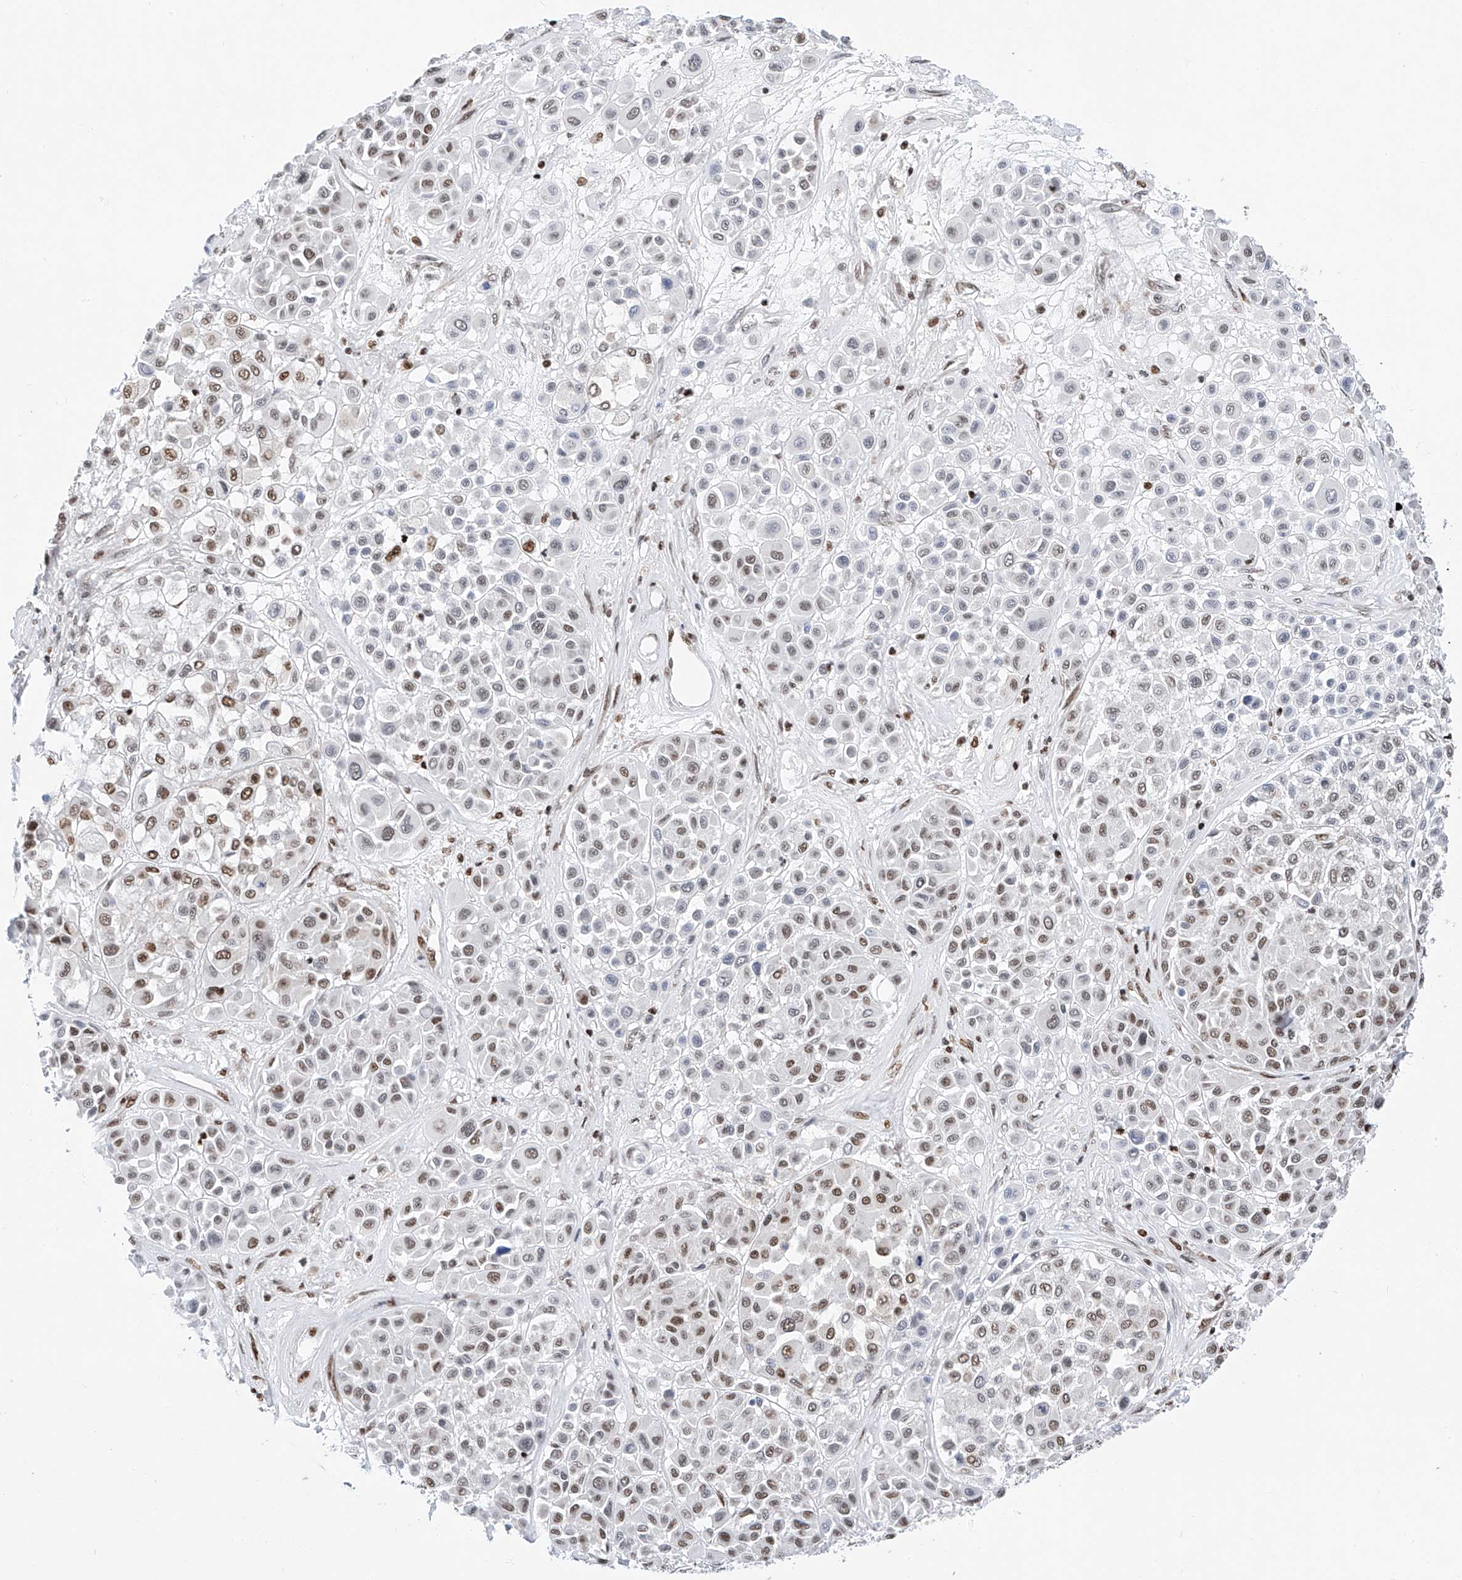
{"staining": {"intensity": "strong", "quantity": "25%-75%", "location": "nuclear"}, "tissue": "melanoma", "cell_type": "Tumor cells", "image_type": "cancer", "snomed": [{"axis": "morphology", "description": "Malignant melanoma, Metastatic site"}, {"axis": "topography", "description": "Soft tissue"}], "caption": "Melanoma stained with a protein marker displays strong staining in tumor cells.", "gene": "SRSF6", "patient": {"sex": "male", "age": 41}}